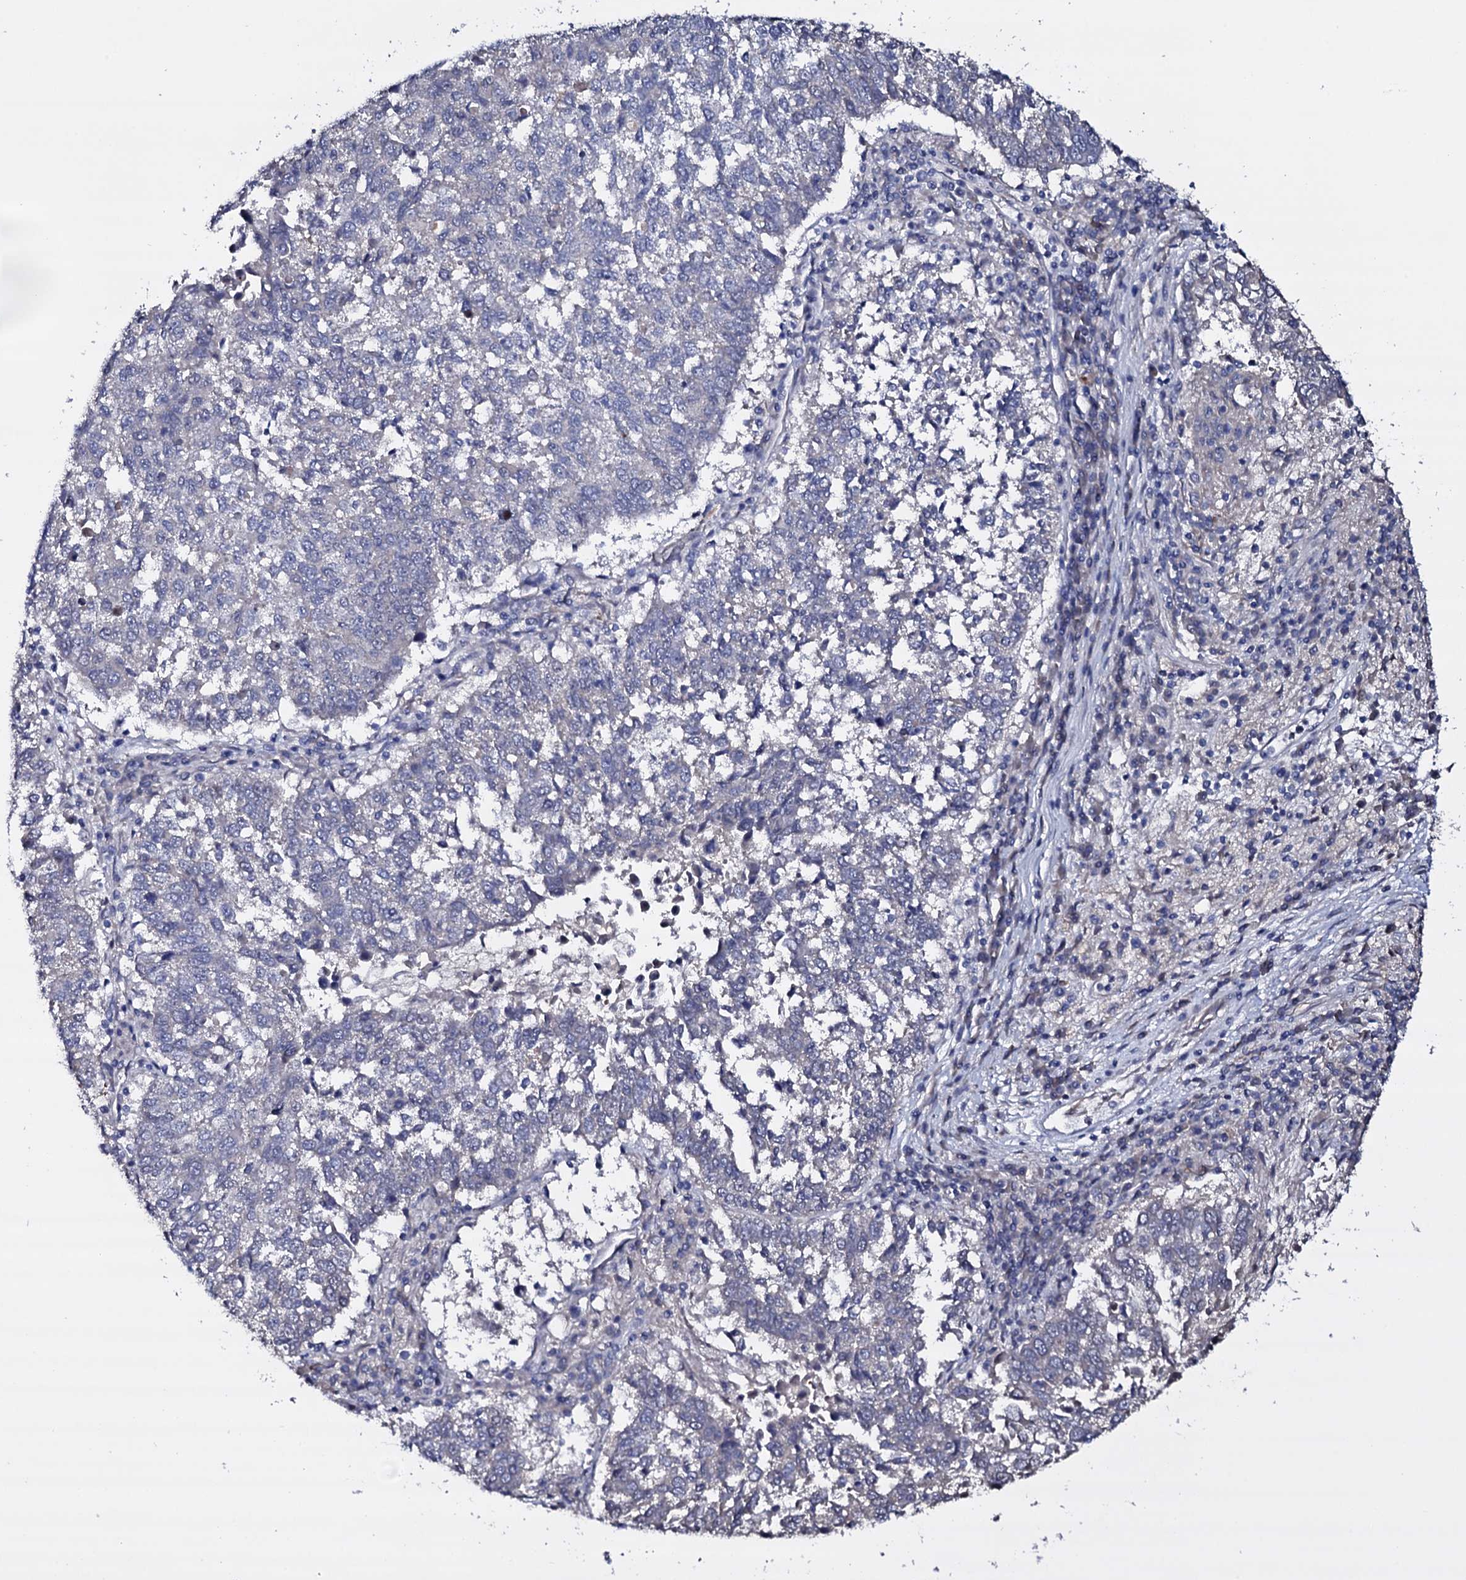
{"staining": {"intensity": "negative", "quantity": "none", "location": "none"}, "tissue": "lung cancer", "cell_type": "Tumor cells", "image_type": "cancer", "snomed": [{"axis": "morphology", "description": "Squamous cell carcinoma, NOS"}, {"axis": "topography", "description": "Lung"}], "caption": "Tumor cells are negative for protein expression in human squamous cell carcinoma (lung).", "gene": "BCL2L14", "patient": {"sex": "male", "age": 73}}